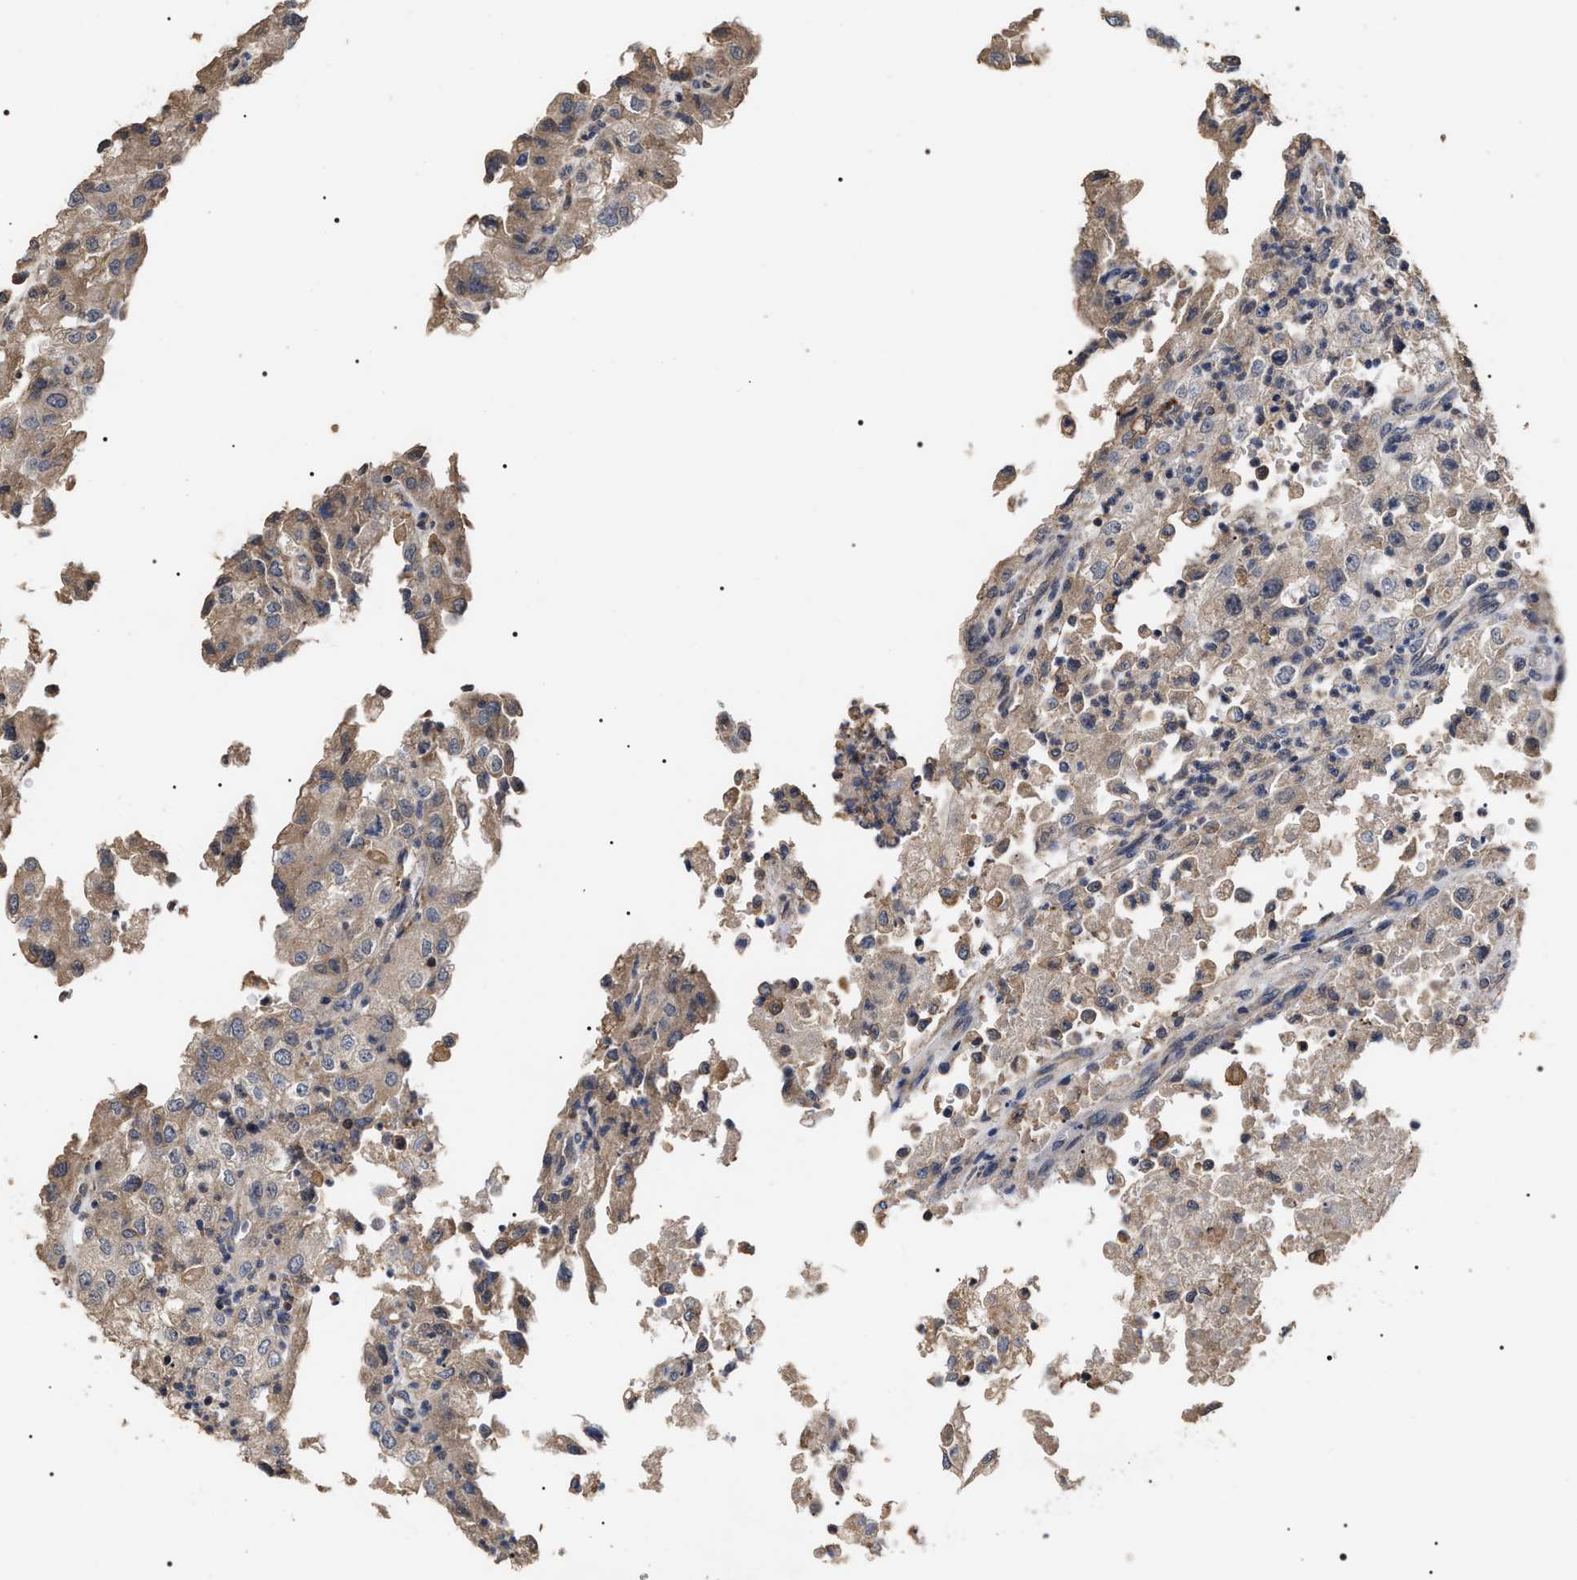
{"staining": {"intensity": "weak", "quantity": "25%-75%", "location": "cytoplasmic/membranous"}, "tissue": "renal cancer", "cell_type": "Tumor cells", "image_type": "cancer", "snomed": [{"axis": "morphology", "description": "Adenocarcinoma, NOS"}, {"axis": "topography", "description": "Kidney"}], "caption": "A micrograph of human renal cancer stained for a protein demonstrates weak cytoplasmic/membranous brown staining in tumor cells.", "gene": "UPF3A", "patient": {"sex": "female", "age": 54}}